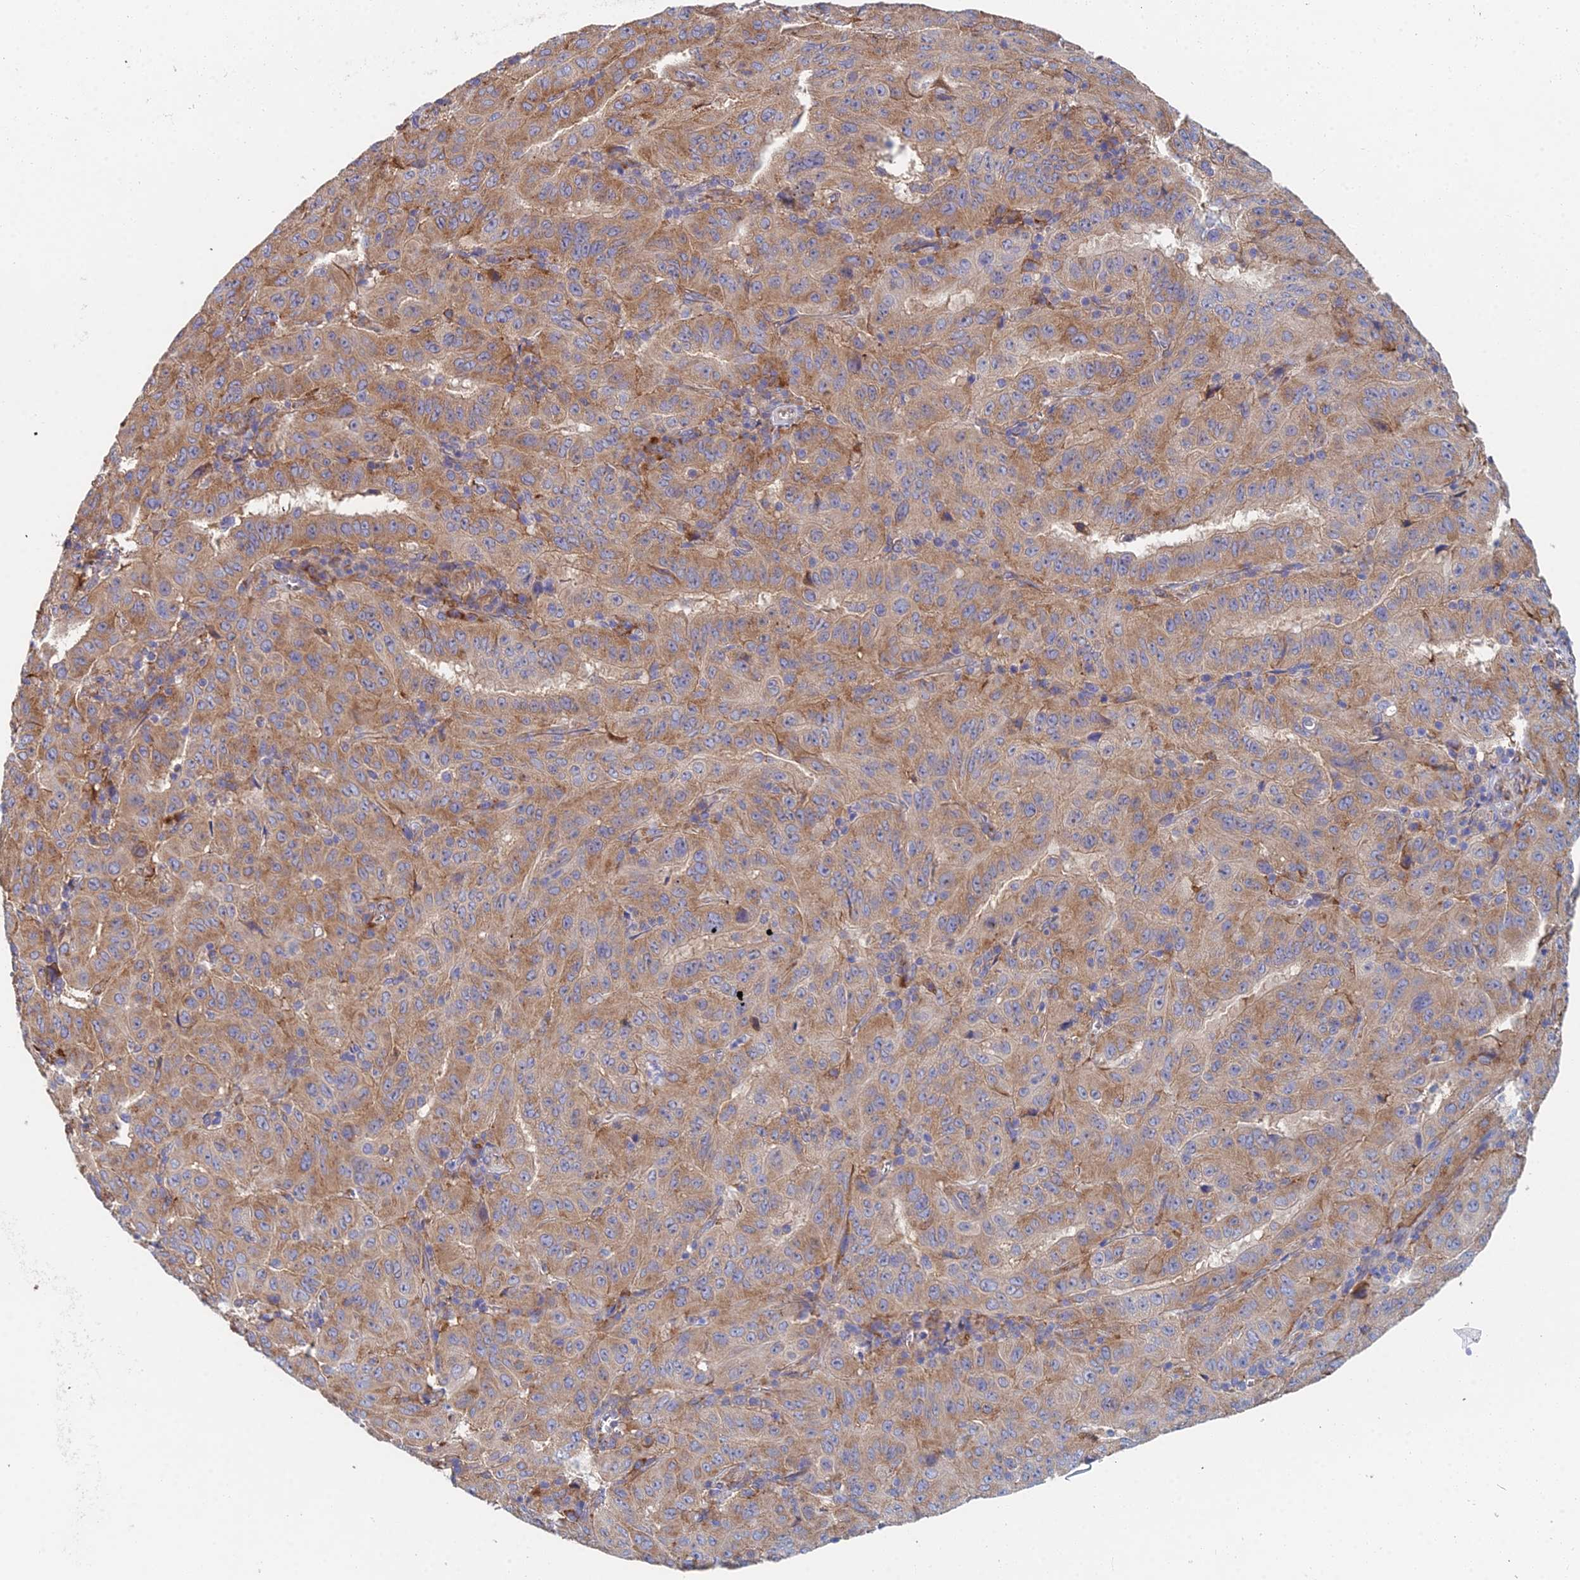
{"staining": {"intensity": "moderate", "quantity": ">75%", "location": "cytoplasmic/membranous"}, "tissue": "pancreatic cancer", "cell_type": "Tumor cells", "image_type": "cancer", "snomed": [{"axis": "morphology", "description": "Adenocarcinoma, NOS"}, {"axis": "topography", "description": "Pancreas"}], "caption": "The micrograph demonstrates staining of pancreatic cancer (adenocarcinoma), revealing moderate cytoplasmic/membranous protein staining (brown color) within tumor cells.", "gene": "ELOF1", "patient": {"sex": "male", "age": 63}}